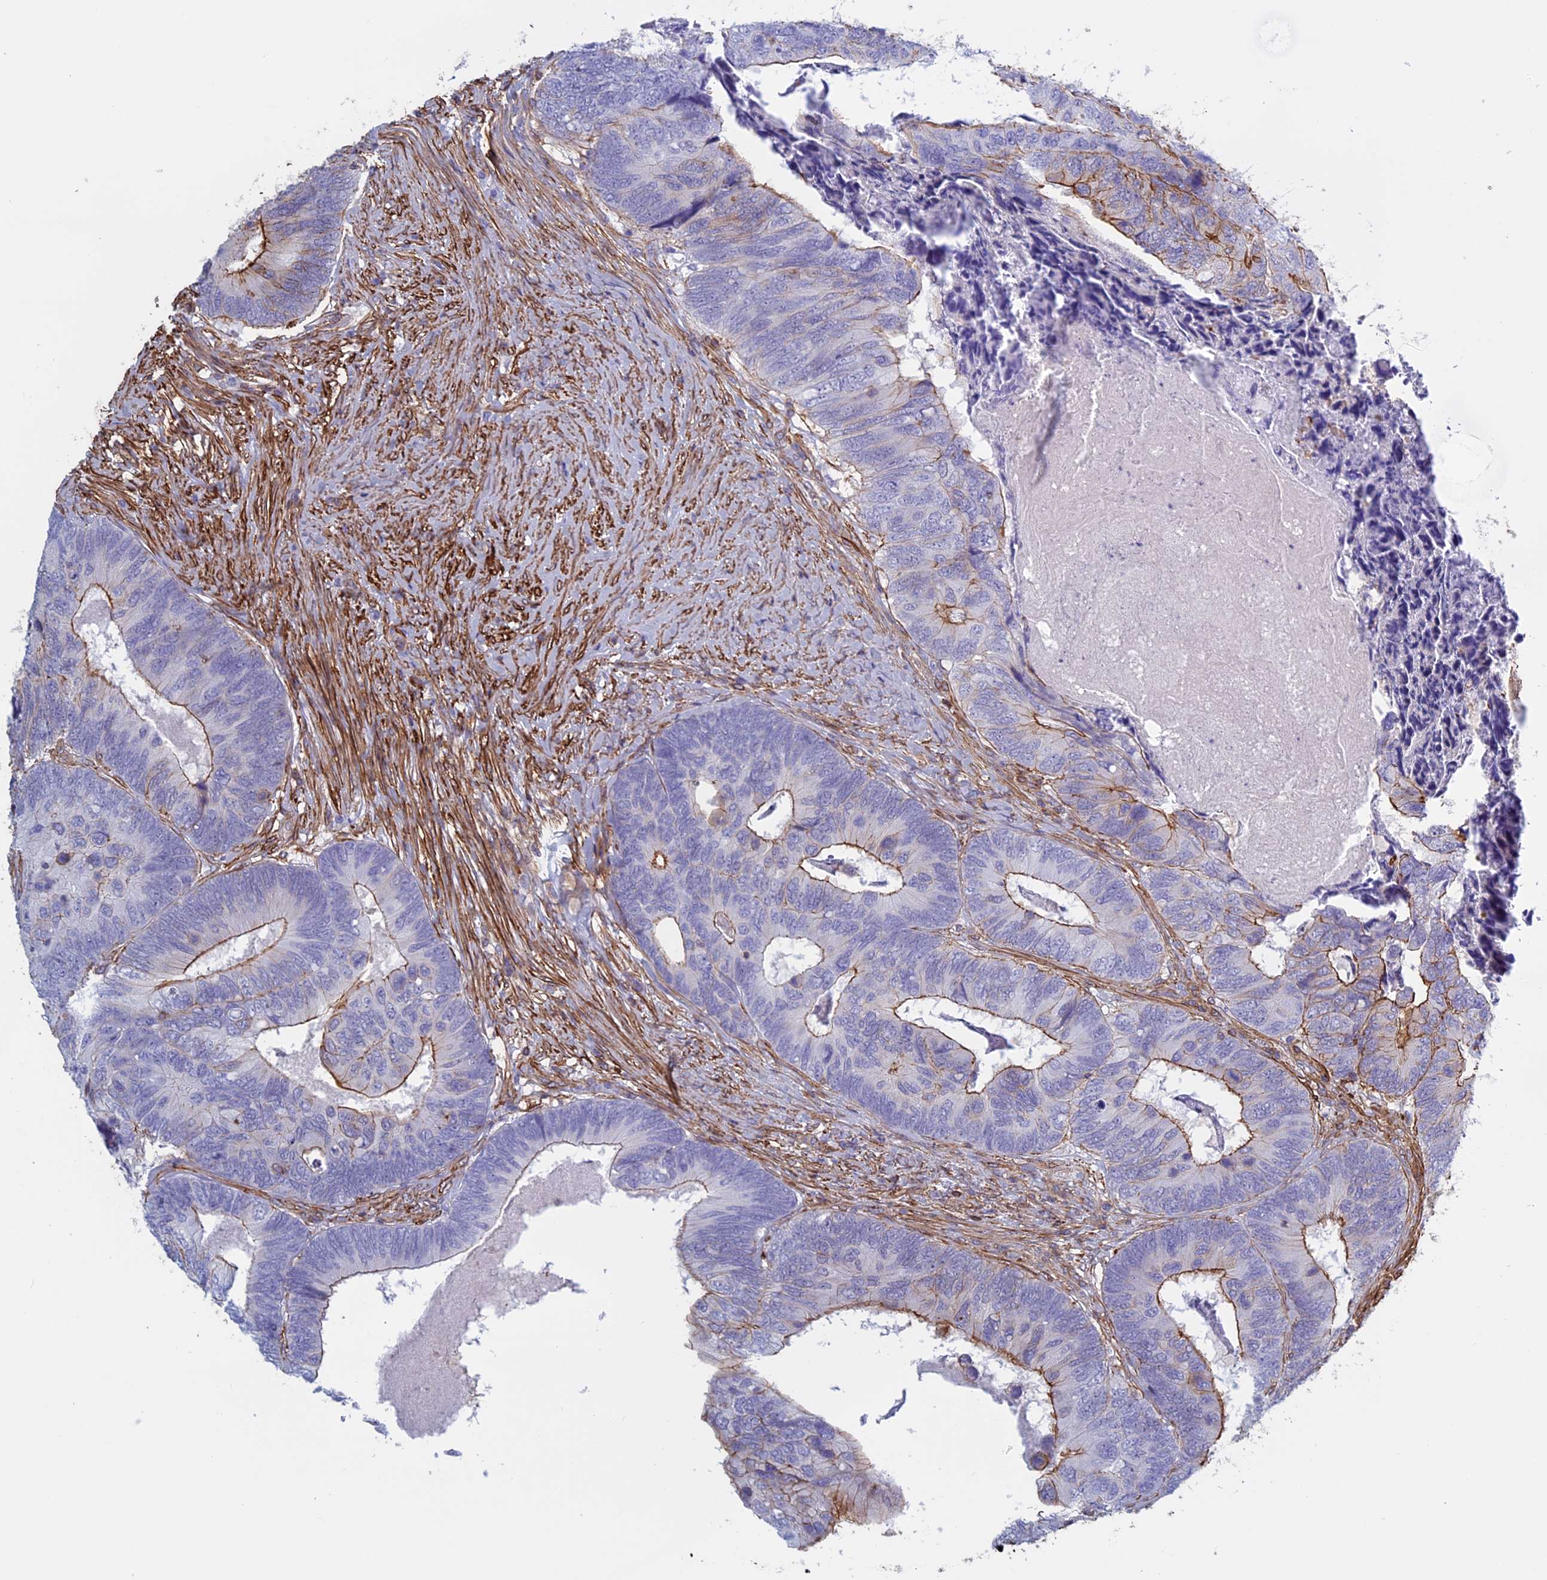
{"staining": {"intensity": "strong", "quantity": "25%-75%", "location": "cytoplasmic/membranous"}, "tissue": "colorectal cancer", "cell_type": "Tumor cells", "image_type": "cancer", "snomed": [{"axis": "morphology", "description": "Adenocarcinoma, NOS"}, {"axis": "topography", "description": "Colon"}], "caption": "Protein expression analysis of colorectal cancer displays strong cytoplasmic/membranous expression in about 25%-75% of tumor cells.", "gene": "ANGPTL2", "patient": {"sex": "female", "age": 67}}